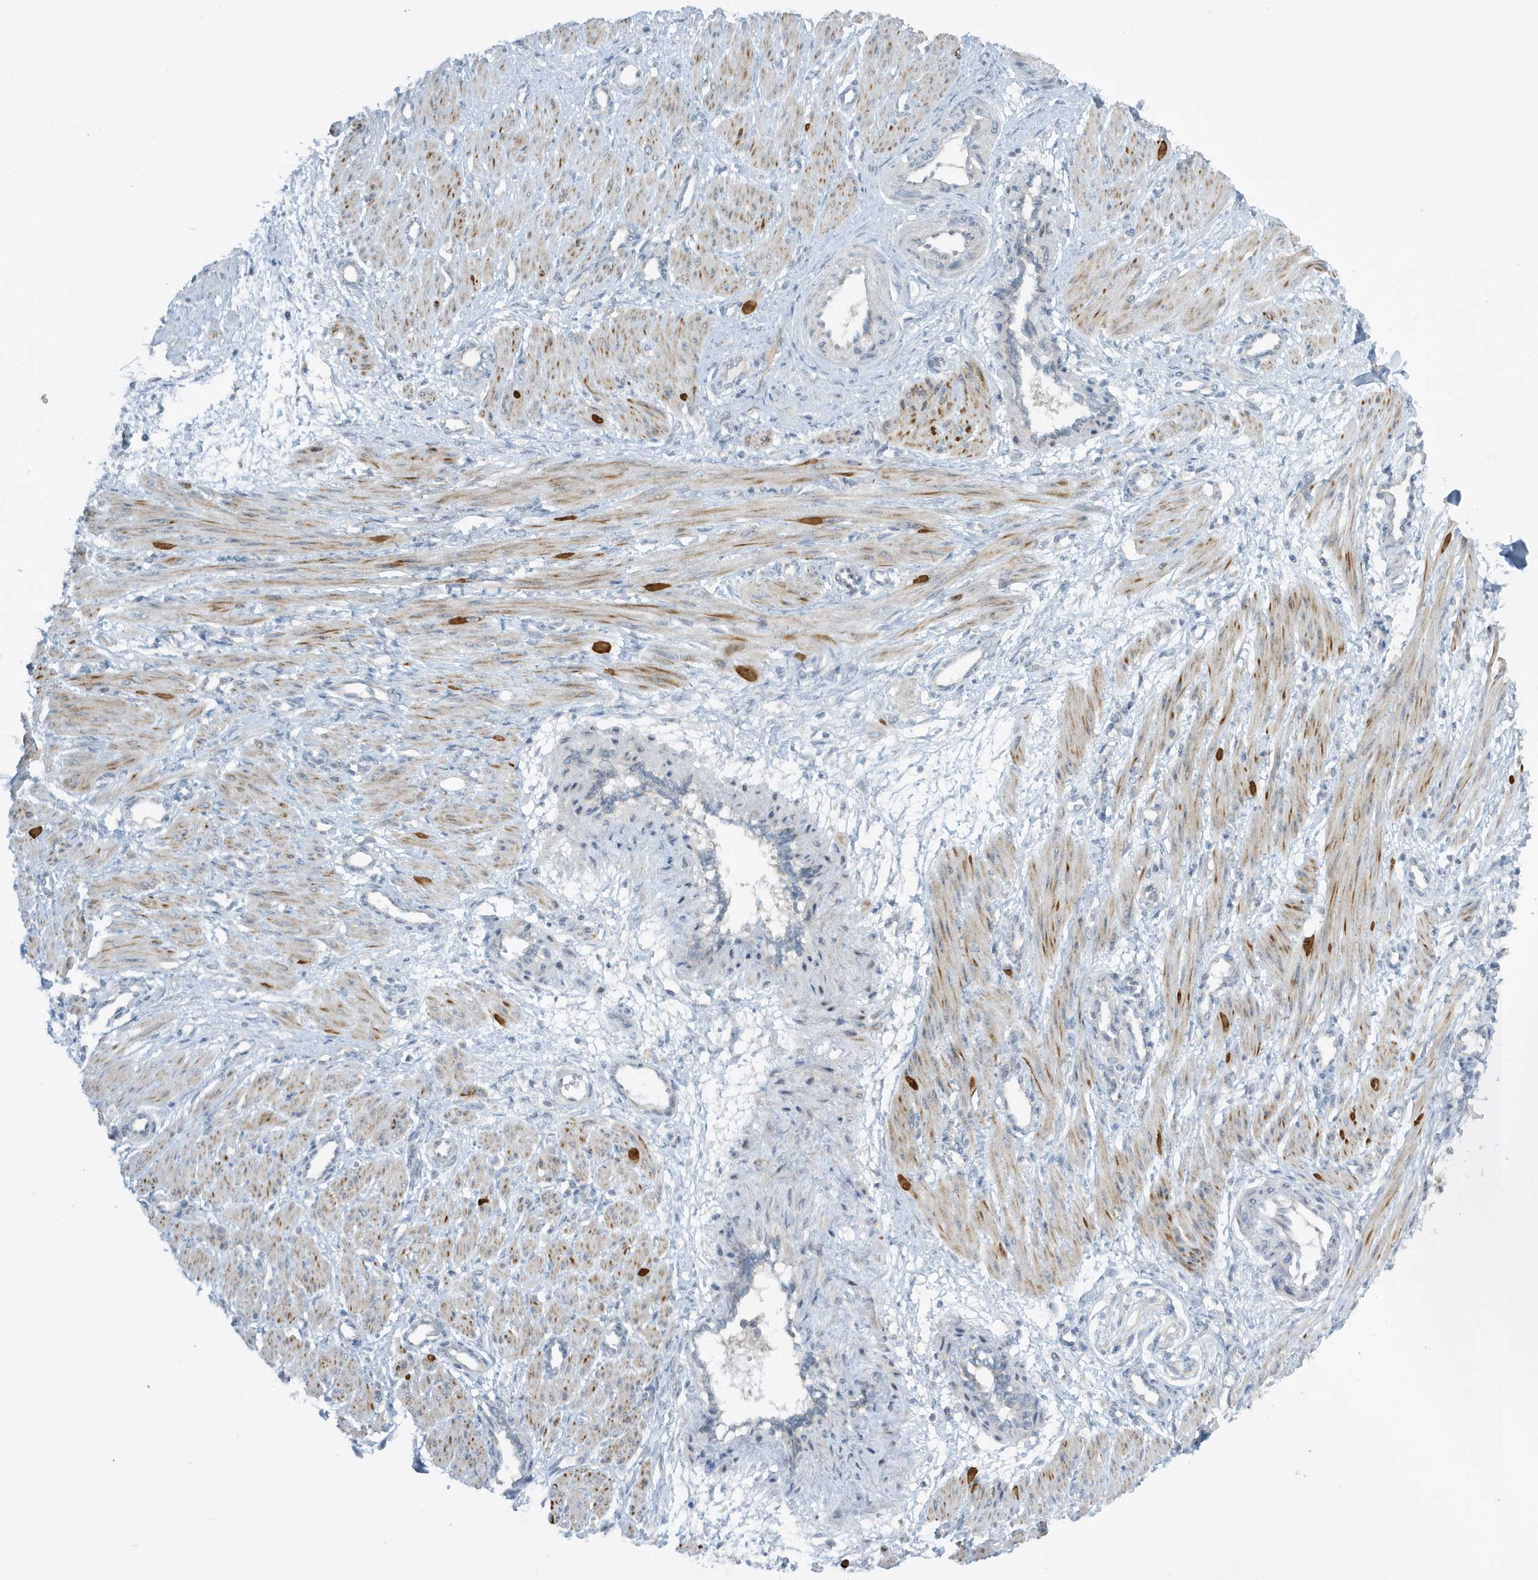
{"staining": {"intensity": "moderate", "quantity": "25%-75%", "location": "cytoplasmic/membranous,nuclear"}, "tissue": "smooth muscle", "cell_type": "Smooth muscle cells", "image_type": "normal", "snomed": [{"axis": "morphology", "description": "Normal tissue, NOS"}, {"axis": "topography", "description": "Endometrium"}], "caption": "Immunohistochemistry (IHC) (DAB) staining of benign human smooth muscle exhibits moderate cytoplasmic/membranous,nuclear protein positivity in approximately 25%-75% of smooth muscle cells.", "gene": "SCN3A", "patient": {"sex": "female", "age": 33}}